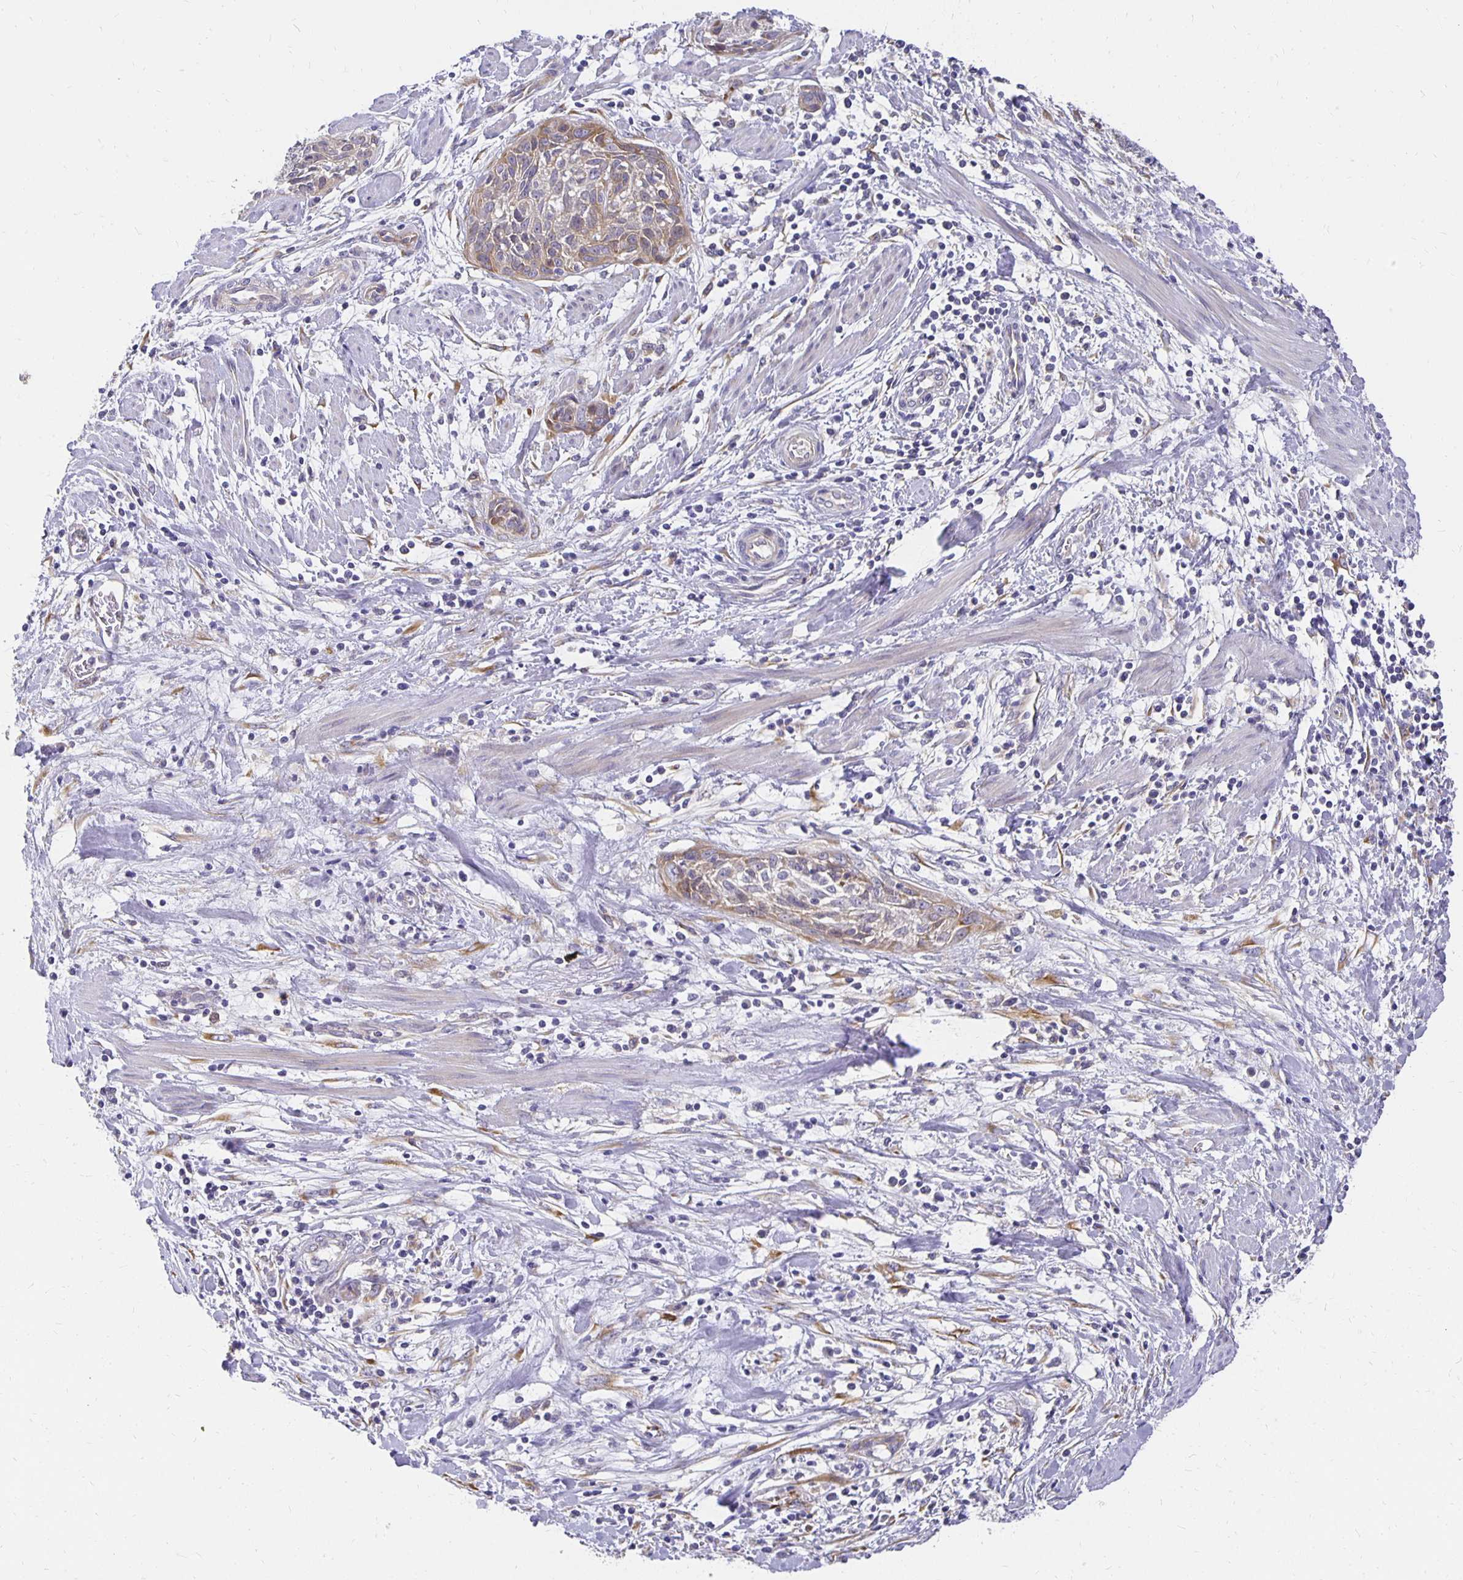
{"staining": {"intensity": "weak", "quantity": "25%-75%", "location": "cytoplasmic/membranous"}, "tissue": "cervical cancer", "cell_type": "Tumor cells", "image_type": "cancer", "snomed": [{"axis": "morphology", "description": "Squamous cell carcinoma, NOS"}, {"axis": "topography", "description": "Cervix"}], "caption": "DAB immunohistochemical staining of squamous cell carcinoma (cervical) shows weak cytoplasmic/membranous protein staining in about 25%-75% of tumor cells.", "gene": "PLOD1", "patient": {"sex": "female", "age": 55}}